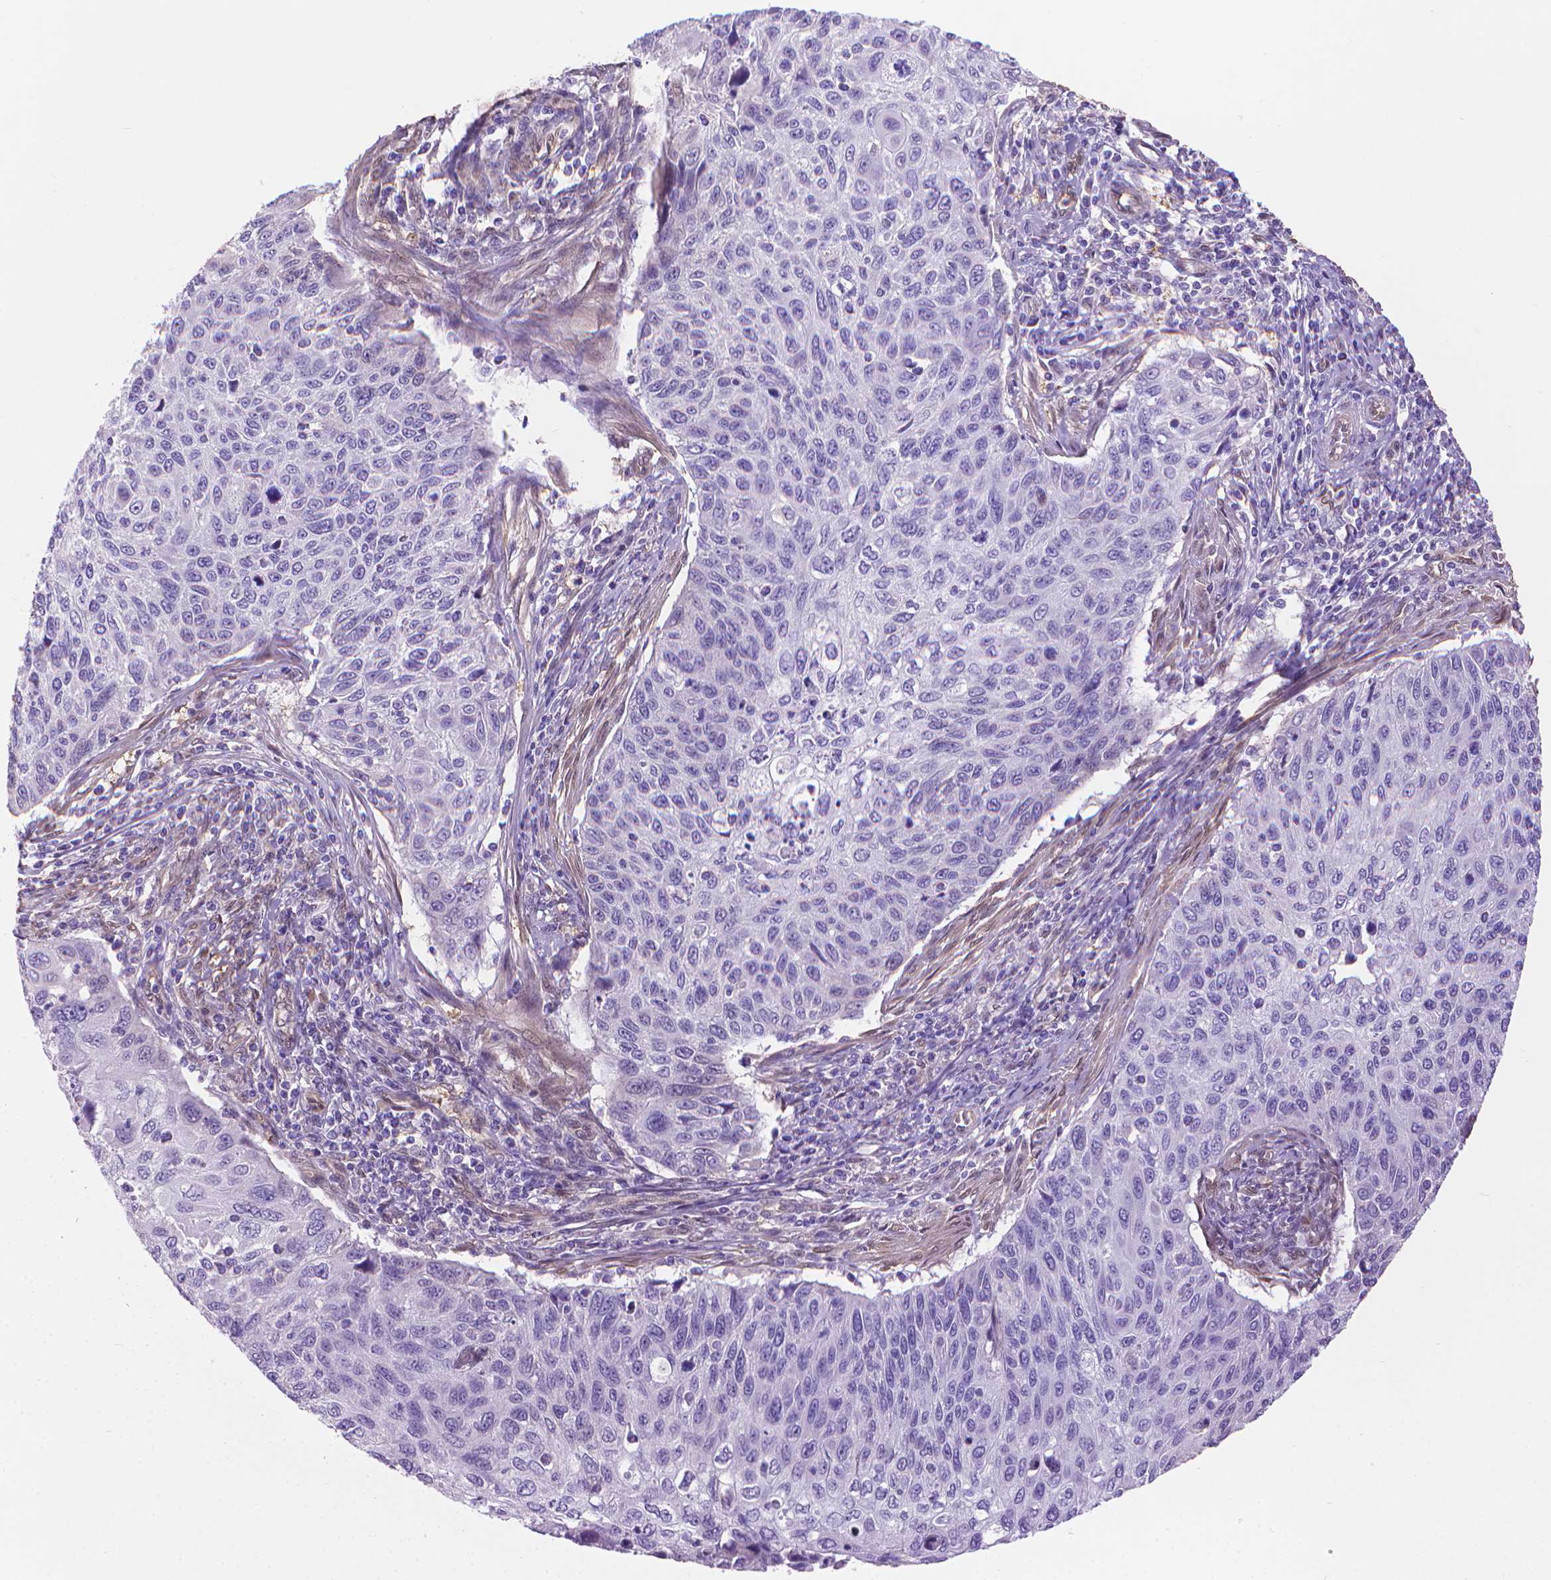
{"staining": {"intensity": "negative", "quantity": "none", "location": "none"}, "tissue": "cervical cancer", "cell_type": "Tumor cells", "image_type": "cancer", "snomed": [{"axis": "morphology", "description": "Squamous cell carcinoma, NOS"}, {"axis": "topography", "description": "Cervix"}], "caption": "A histopathology image of human cervical cancer (squamous cell carcinoma) is negative for staining in tumor cells.", "gene": "CLIC4", "patient": {"sex": "female", "age": 70}}